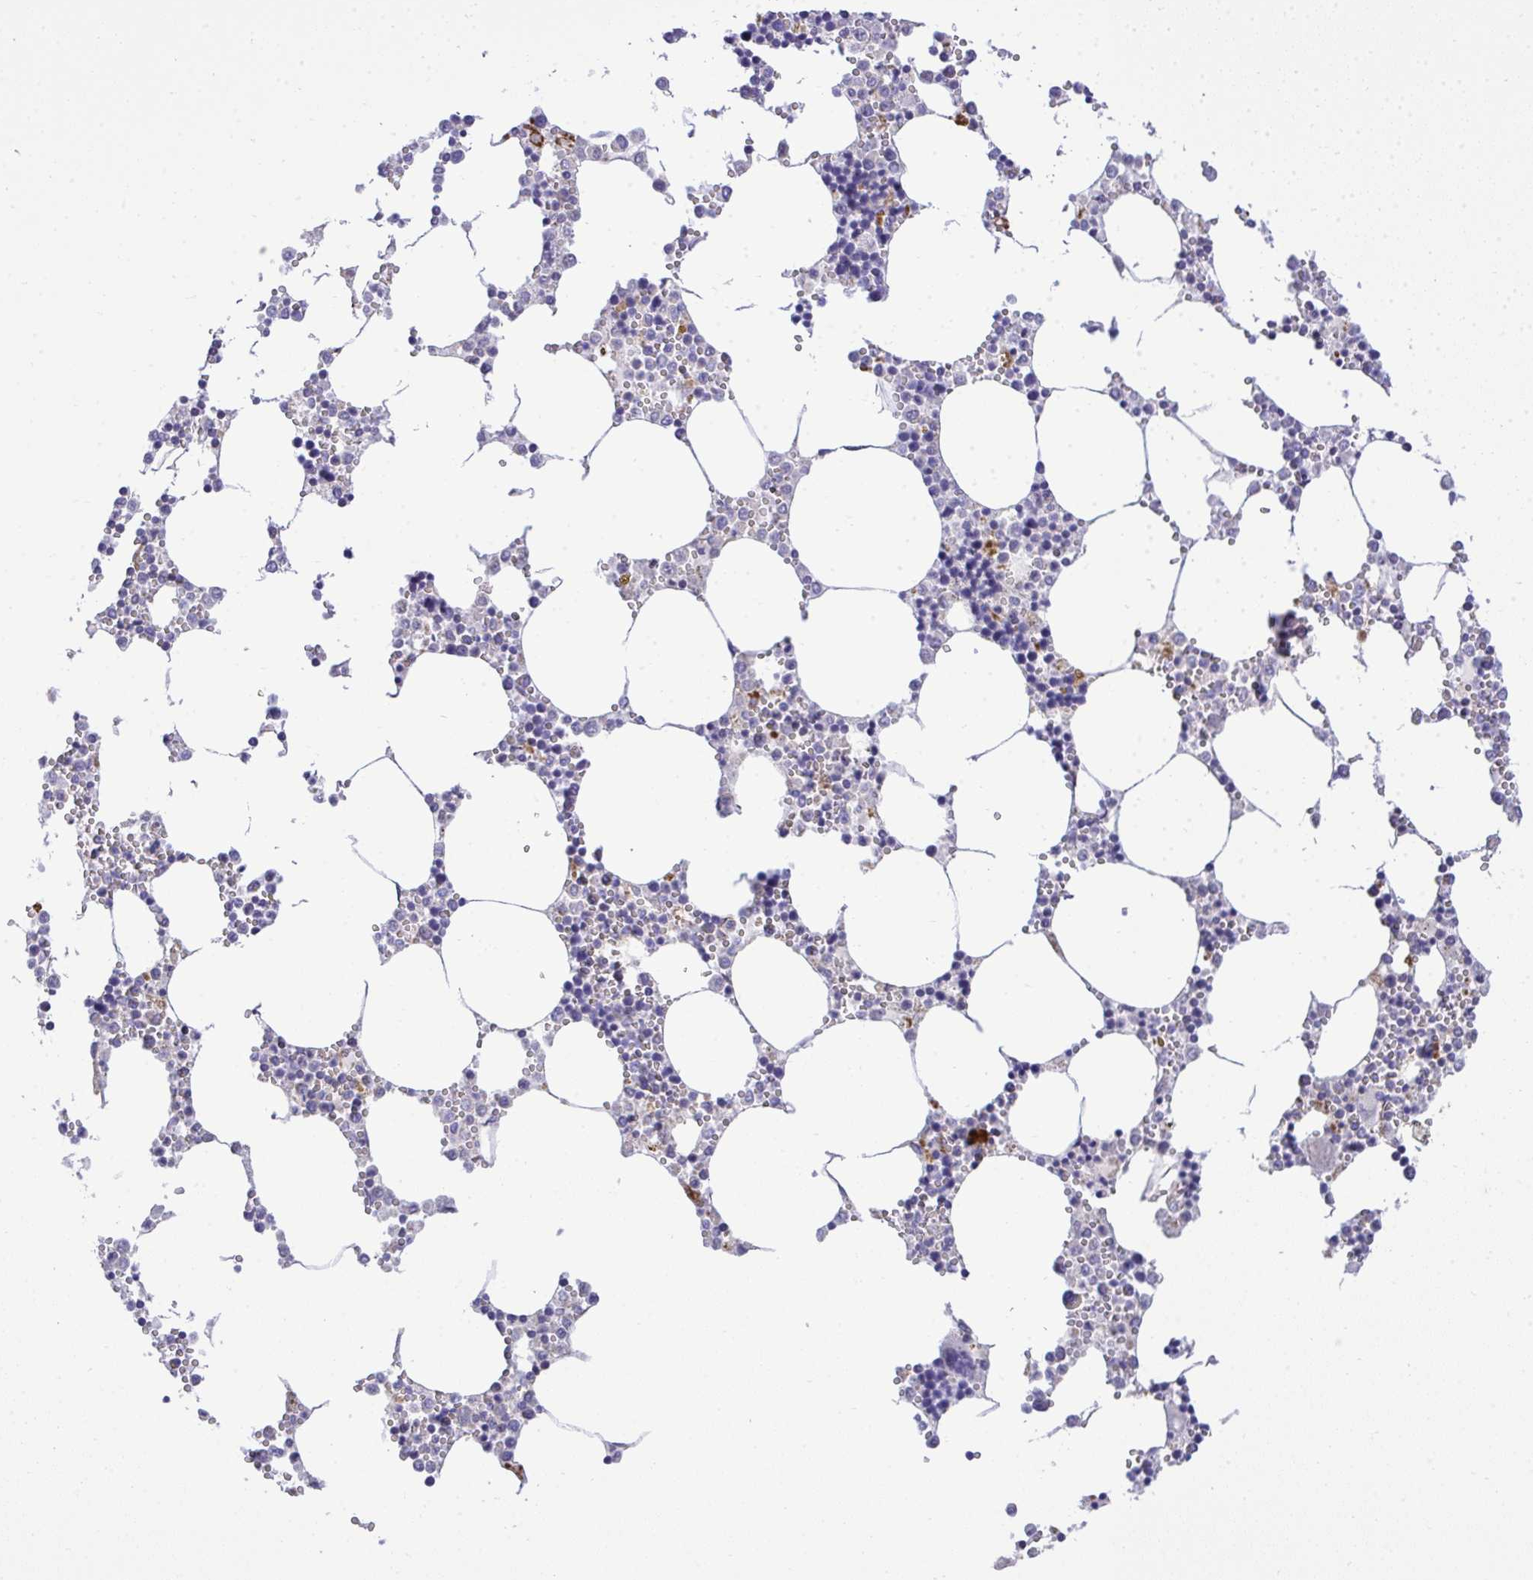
{"staining": {"intensity": "moderate", "quantity": "<25%", "location": "cytoplasmic/membranous"}, "tissue": "bone marrow", "cell_type": "Hematopoietic cells", "image_type": "normal", "snomed": [{"axis": "morphology", "description": "Normal tissue, NOS"}, {"axis": "topography", "description": "Bone marrow"}], "caption": "A histopathology image of human bone marrow stained for a protein displays moderate cytoplasmic/membranous brown staining in hematopoietic cells. (brown staining indicates protein expression, while blue staining denotes nuclei).", "gene": "XAF1", "patient": {"sex": "male", "age": 54}}